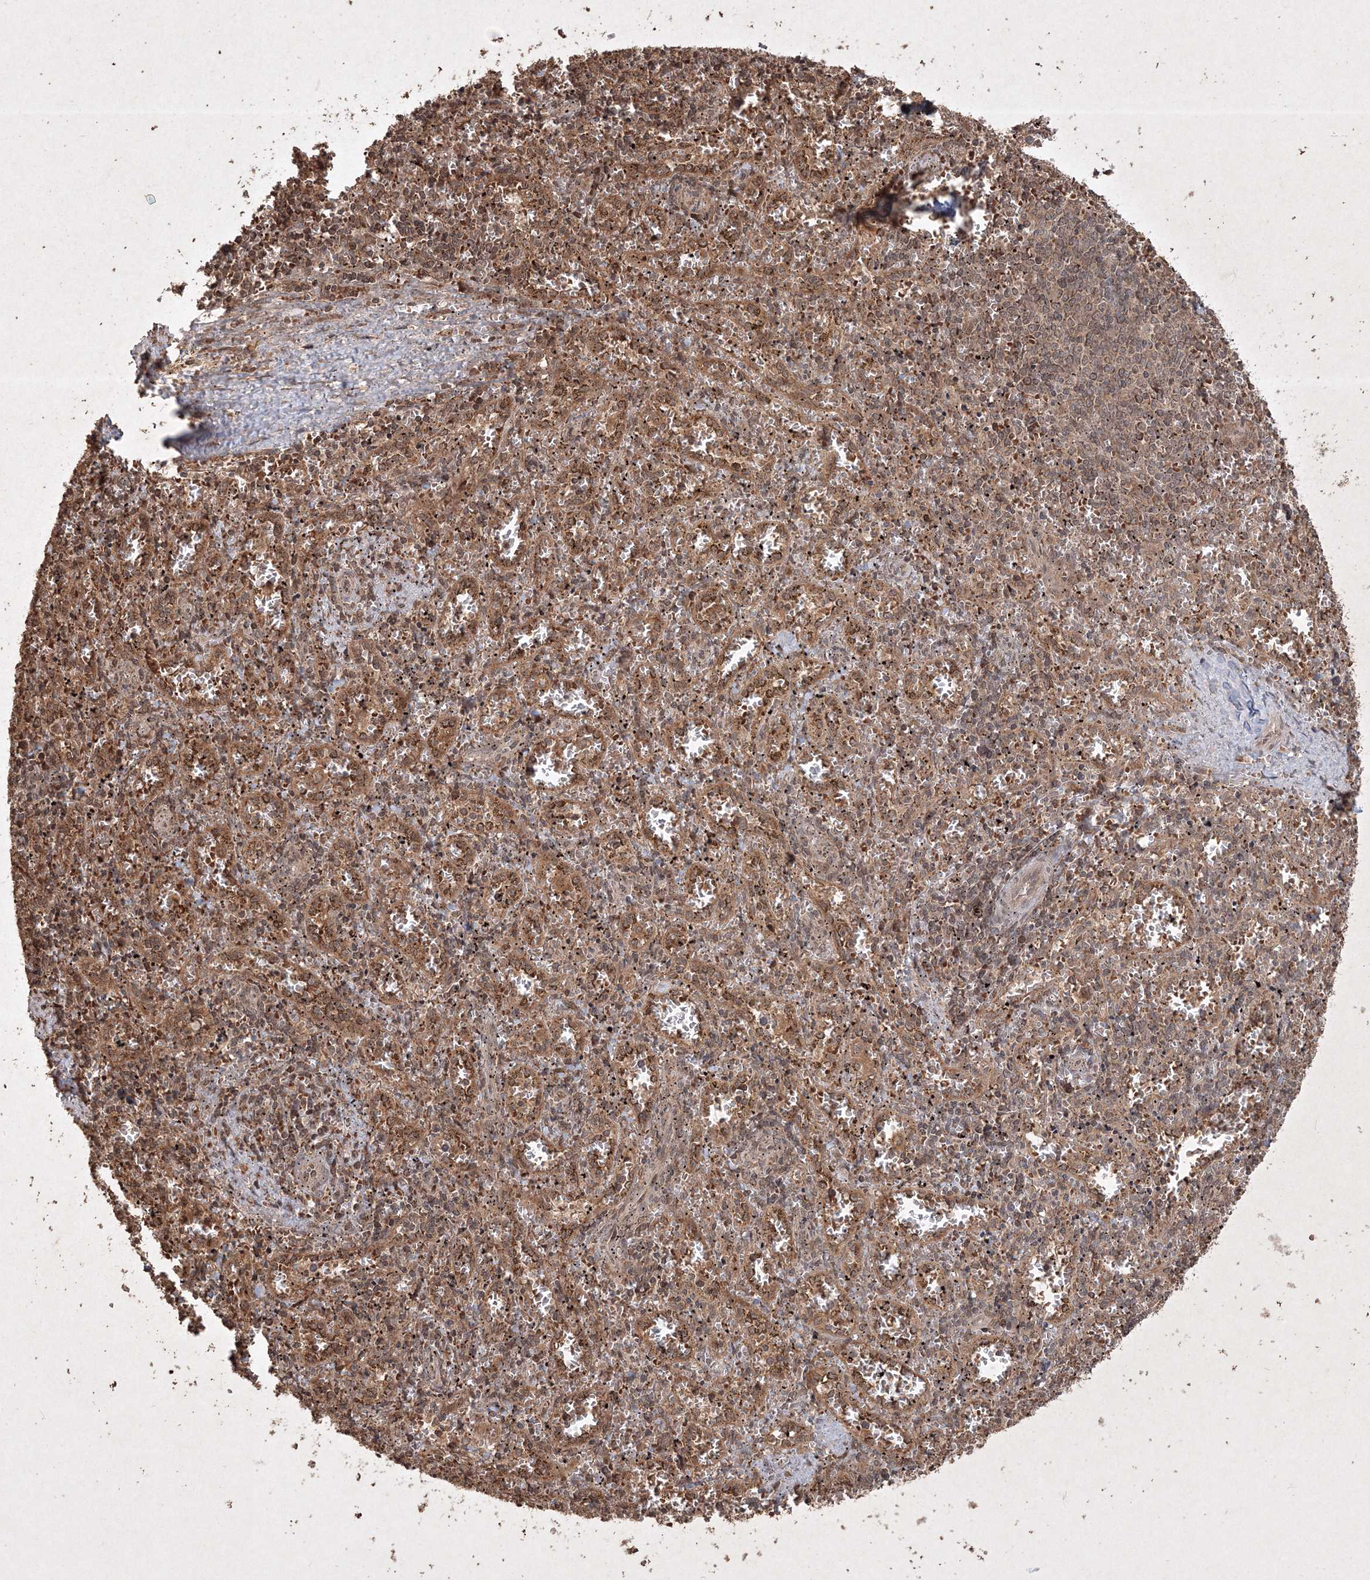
{"staining": {"intensity": "moderate", "quantity": ">75%", "location": "cytoplasmic/membranous,nuclear"}, "tissue": "spleen", "cell_type": "Cells in red pulp", "image_type": "normal", "snomed": [{"axis": "morphology", "description": "Normal tissue, NOS"}, {"axis": "topography", "description": "Spleen"}], "caption": "An immunohistochemistry histopathology image of benign tissue is shown. Protein staining in brown labels moderate cytoplasmic/membranous,nuclear positivity in spleen within cells in red pulp. (IHC, brightfield microscopy, high magnification).", "gene": "PELI3", "patient": {"sex": "male", "age": 11}}